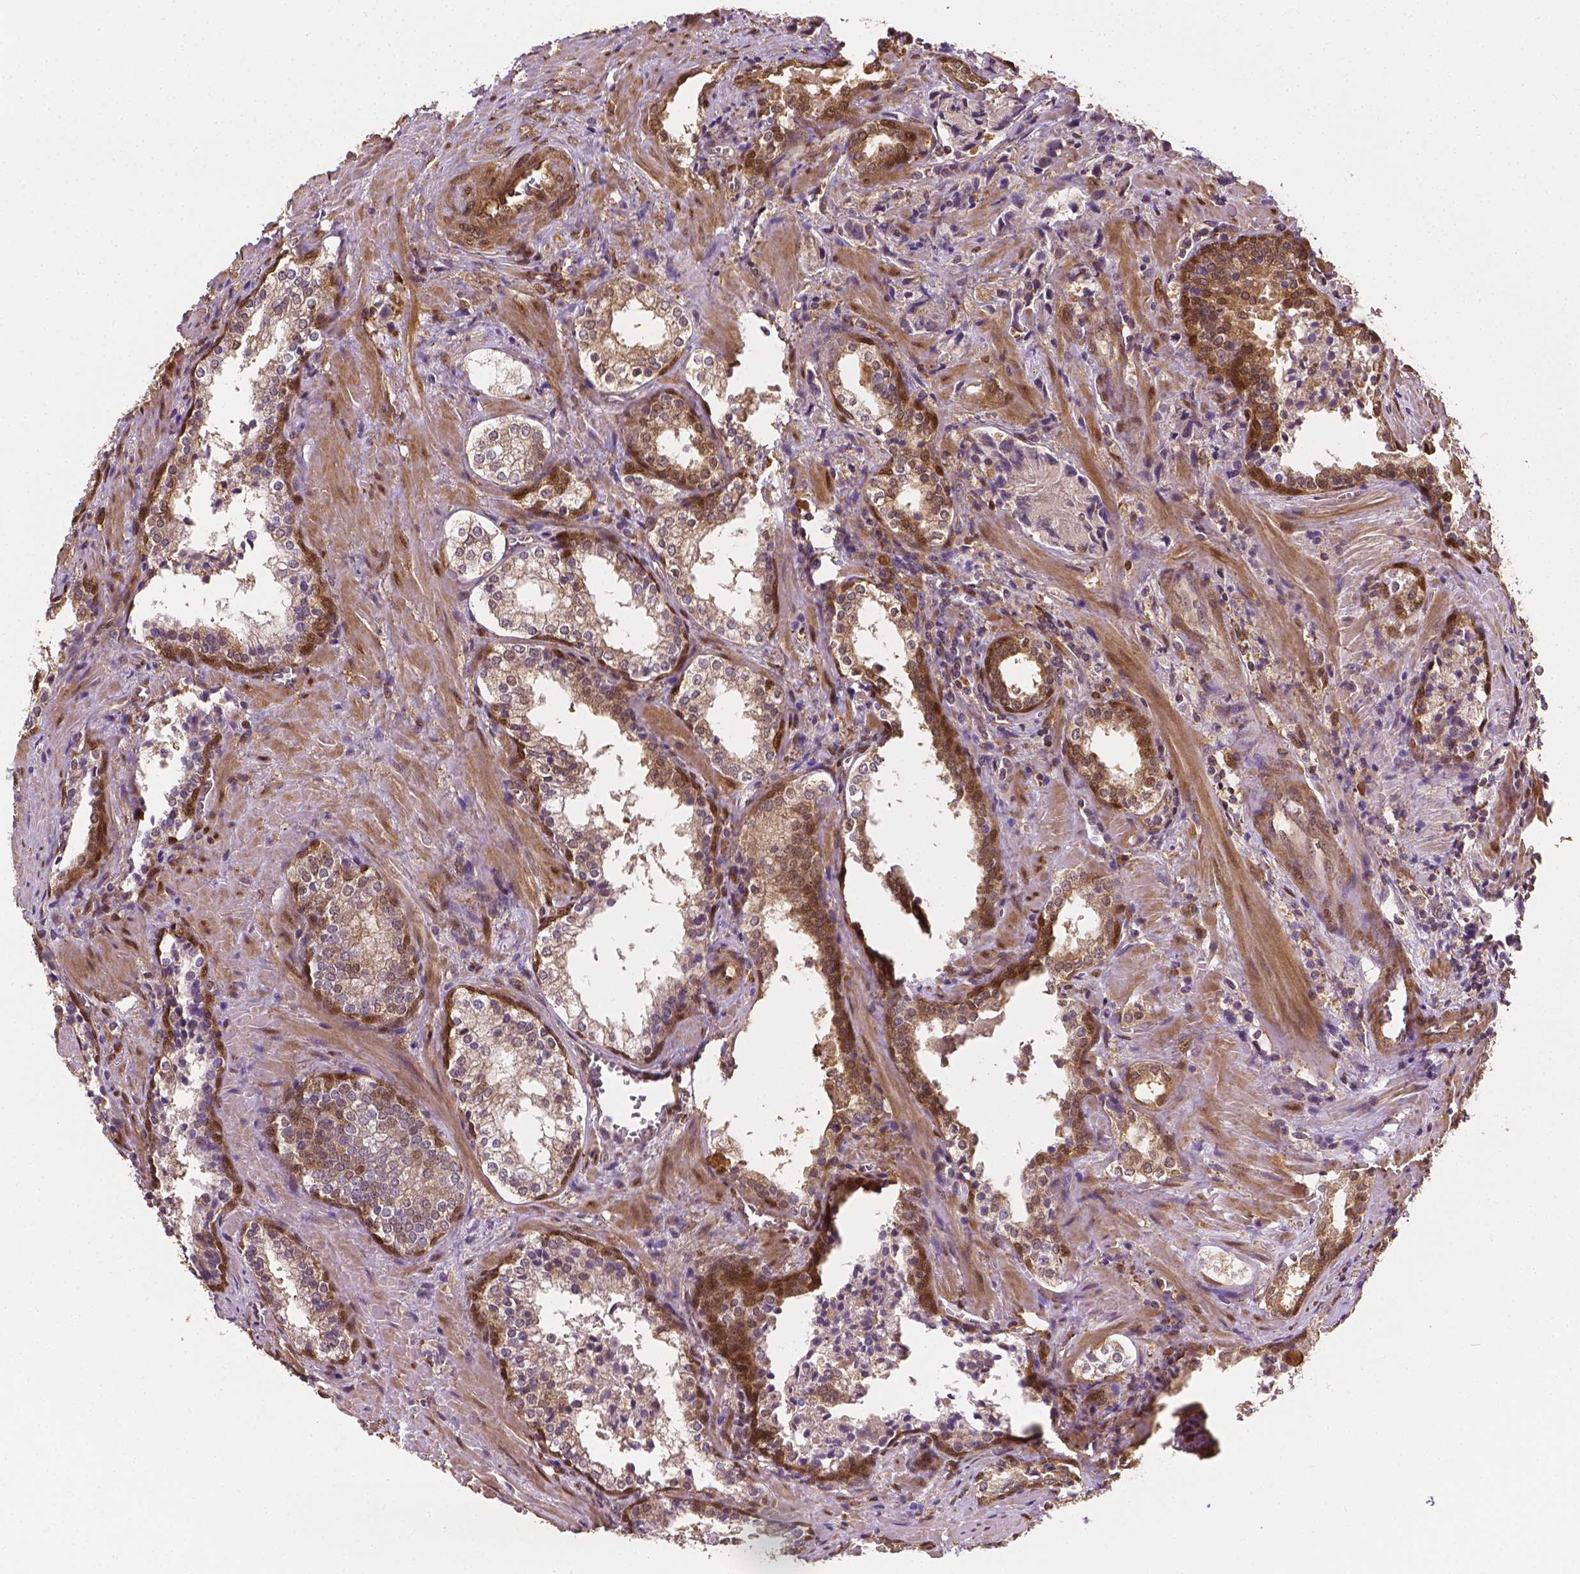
{"staining": {"intensity": "negative", "quantity": "none", "location": "none"}, "tissue": "prostate cancer", "cell_type": "Tumor cells", "image_type": "cancer", "snomed": [{"axis": "morphology", "description": "Adenocarcinoma, NOS"}, {"axis": "topography", "description": "Prostate and seminal vesicle, NOS"}], "caption": "Tumor cells show no significant expression in prostate cancer.", "gene": "YAP1", "patient": {"sex": "male", "age": 63}}